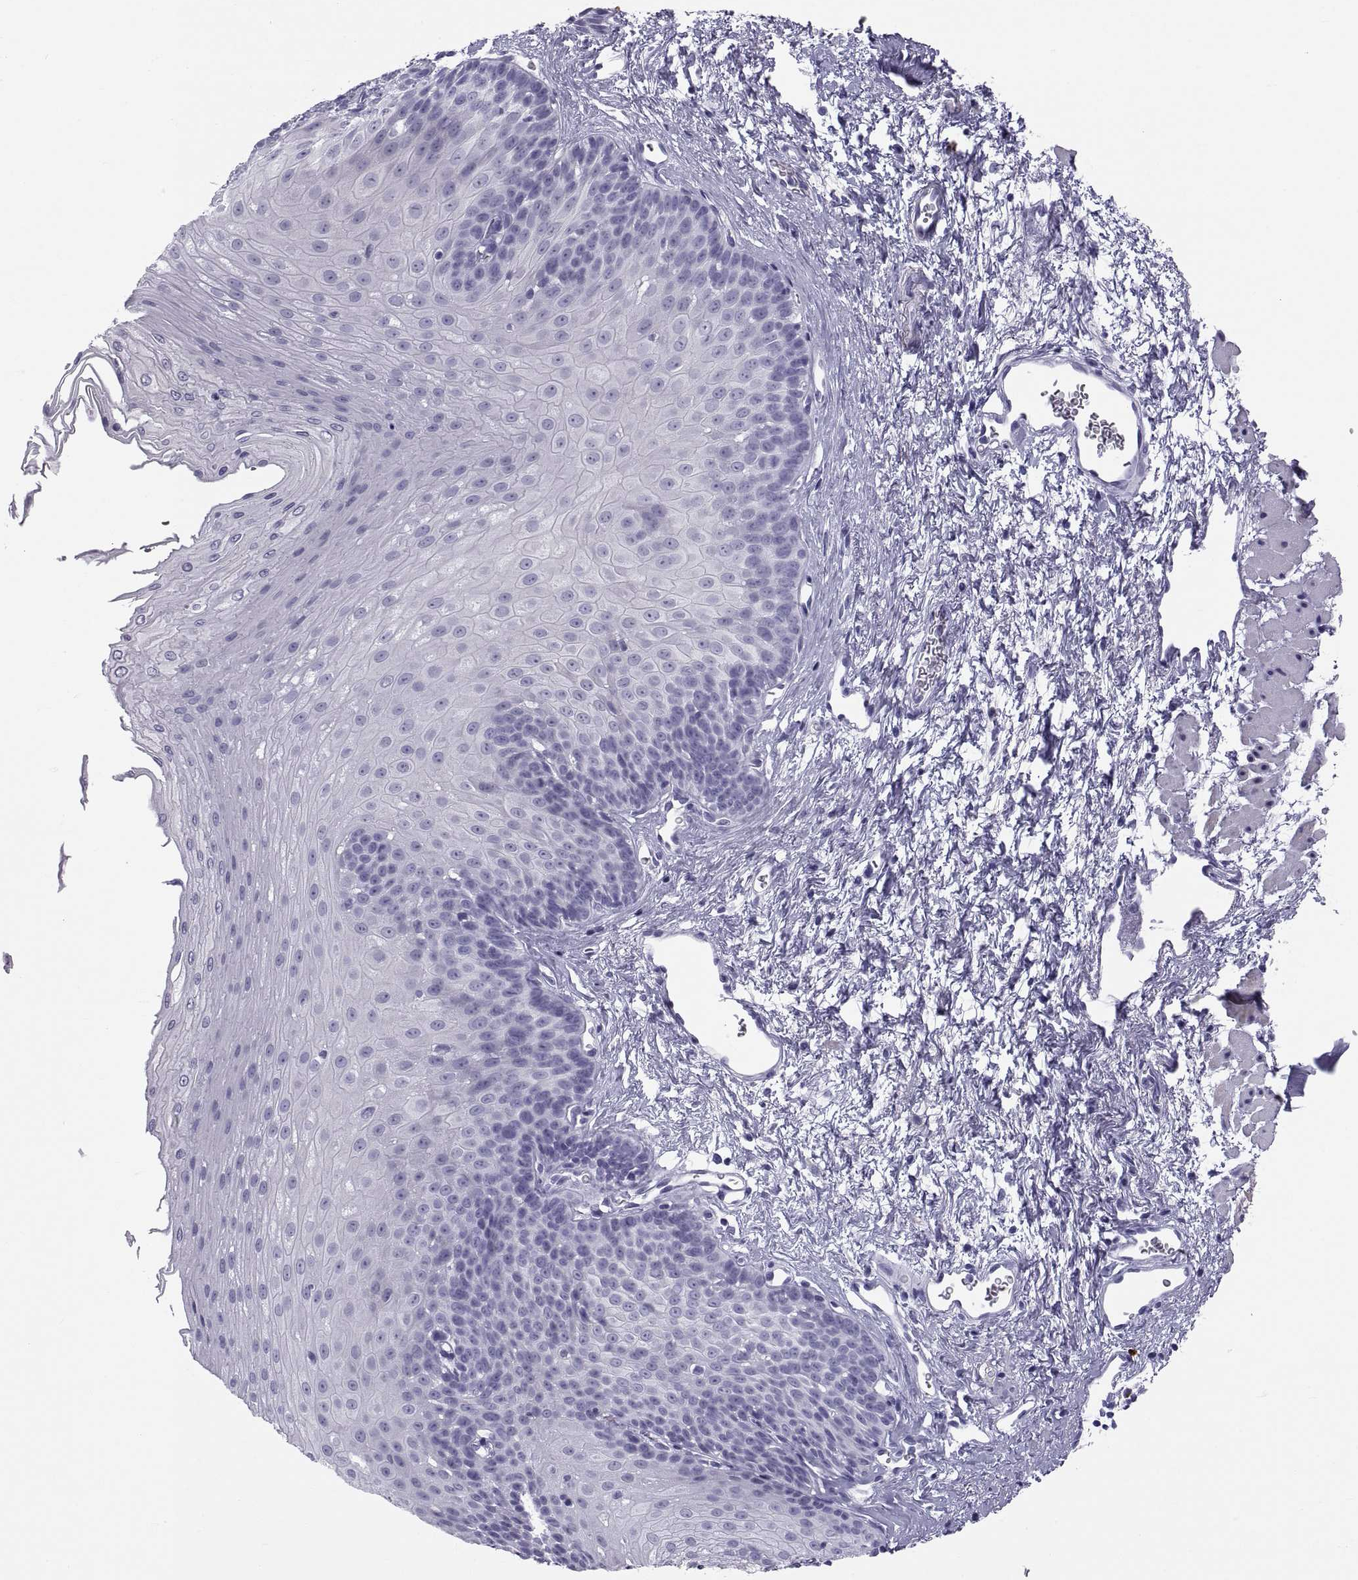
{"staining": {"intensity": "negative", "quantity": "none", "location": "none"}, "tissue": "esophagus", "cell_type": "Squamous epithelial cells", "image_type": "normal", "snomed": [{"axis": "morphology", "description": "Normal tissue, NOS"}, {"axis": "topography", "description": "Esophagus"}], "caption": "This is a histopathology image of immunohistochemistry staining of normal esophagus, which shows no expression in squamous epithelial cells.", "gene": "CT47A10", "patient": {"sex": "female", "age": 62}}